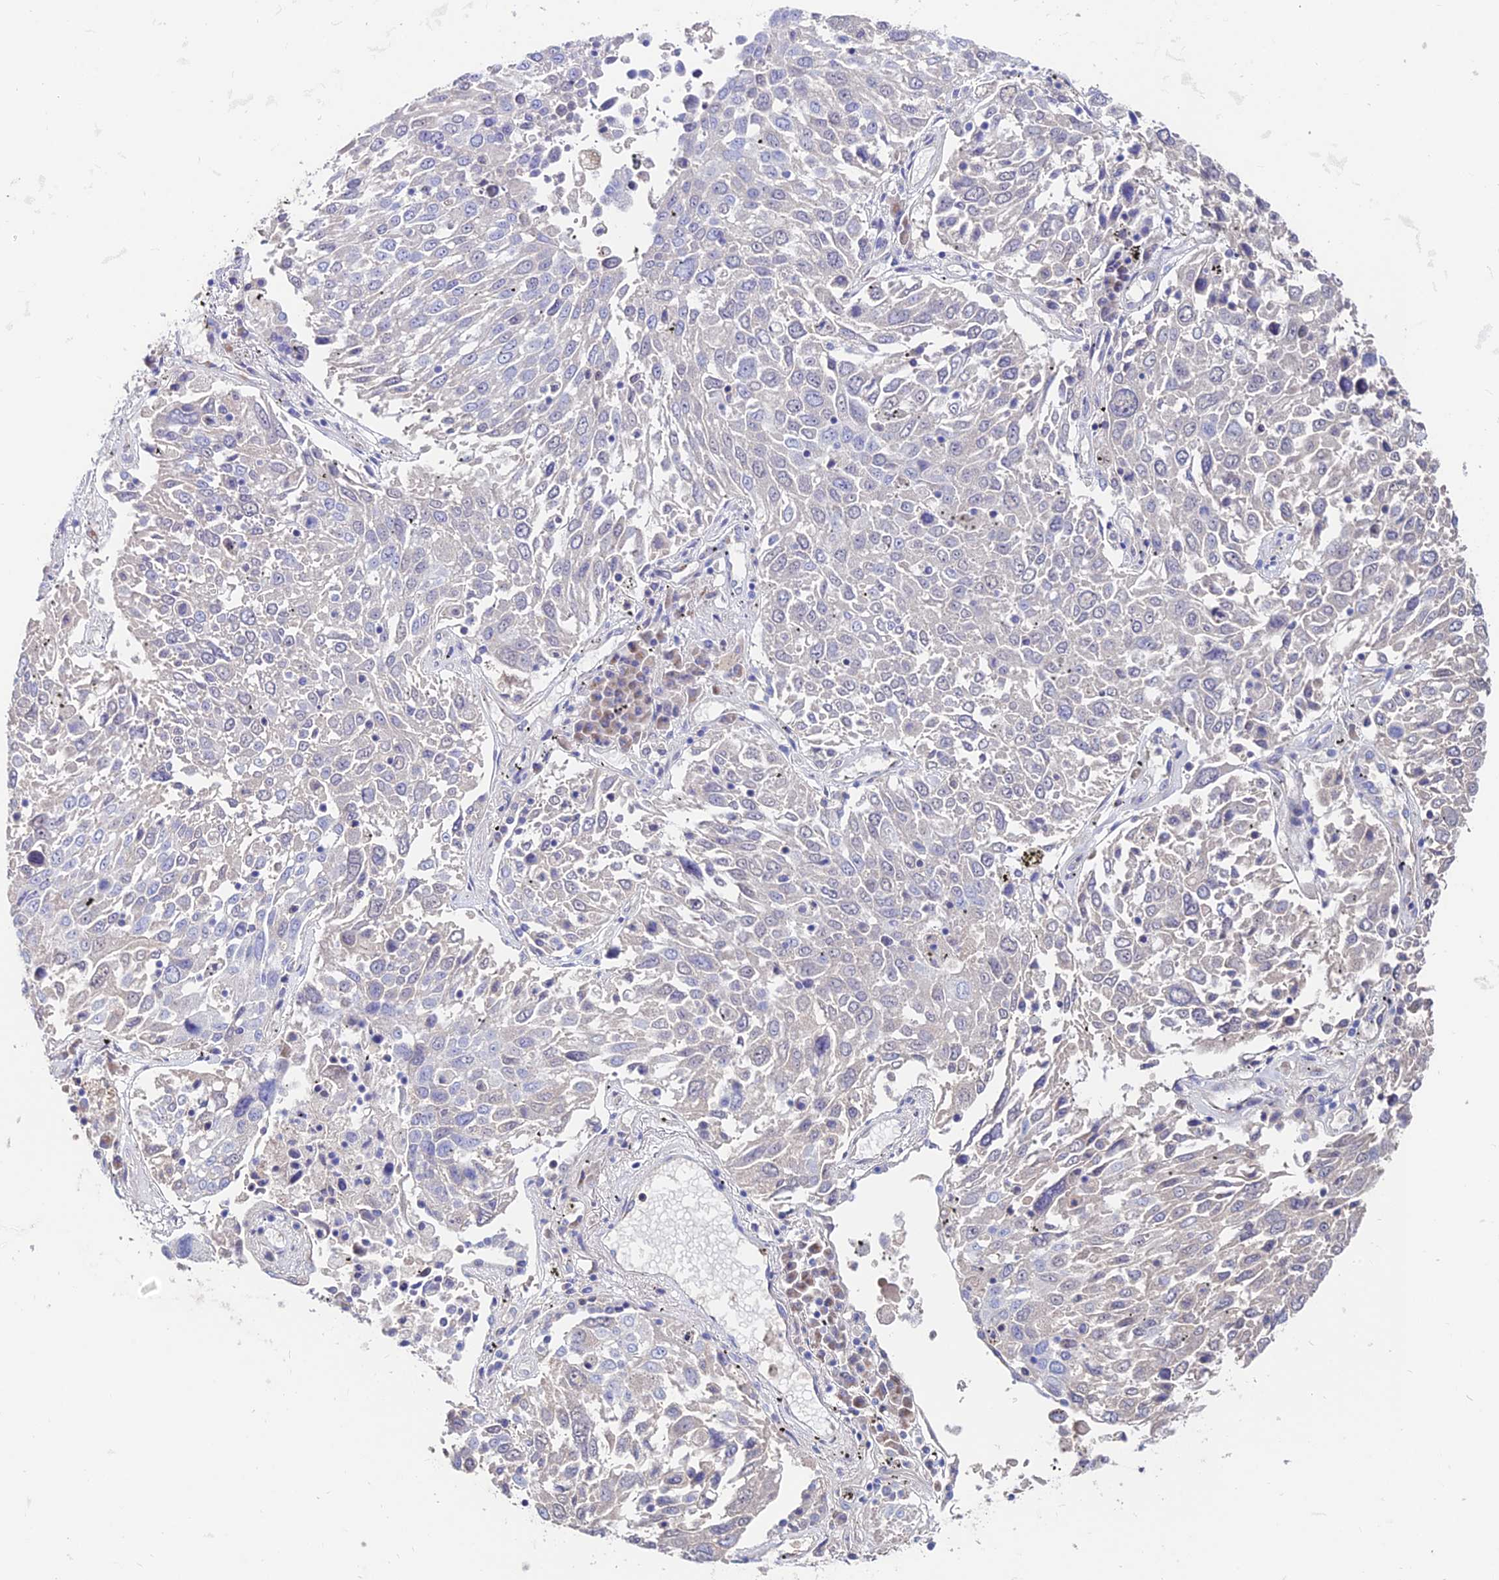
{"staining": {"intensity": "negative", "quantity": "none", "location": "none"}, "tissue": "lung cancer", "cell_type": "Tumor cells", "image_type": "cancer", "snomed": [{"axis": "morphology", "description": "Squamous cell carcinoma, NOS"}, {"axis": "topography", "description": "Lung"}], "caption": "The immunohistochemistry image has no significant staining in tumor cells of lung squamous cell carcinoma tissue. (DAB immunohistochemistry (IHC) with hematoxylin counter stain).", "gene": "SLC25A16", "patient": {"sex": "male", "age": 65}}